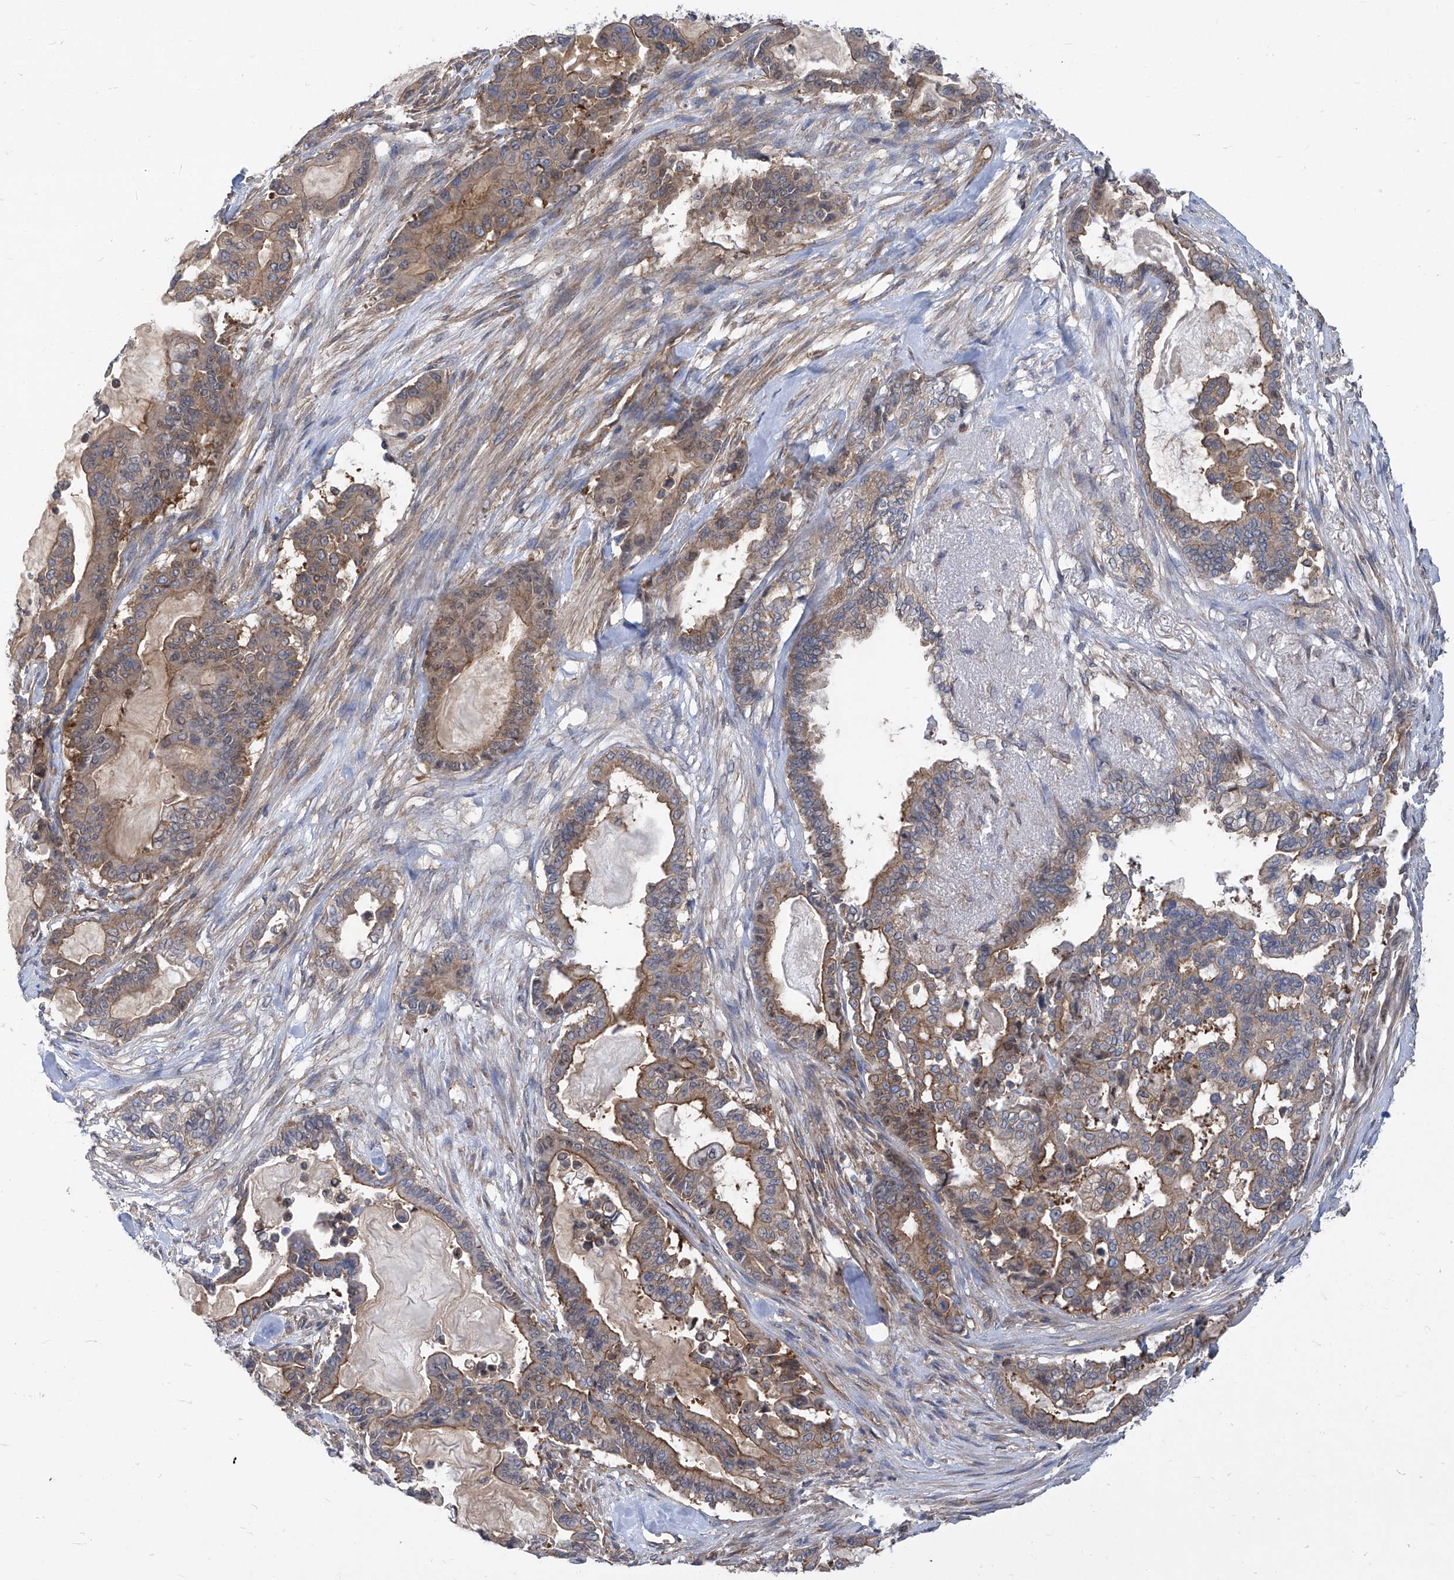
{"staining": {"intensity": "moderate", "quantity": ">75%", "location": "cytoplasmic/membranous"}, "tissue": "pancreatic cancer", "cell_type": "Tumor cells", "image_type": "cancer", "snomed": [{"axis": "morphology", "description": "Adenocarcinoma, NOS"}, {"axis": "topography", "description": "Pancreas"}], "caption": "A brown stain labels moderate cytoplasmic/membranous staining of a protein in pancreatic cancer (adenocarcinoma) tumor cells. (IHC, brightfield microscopy, high magnification).", "gene": "EIF3M", "patient": {"sex": "male", "age": 63}}